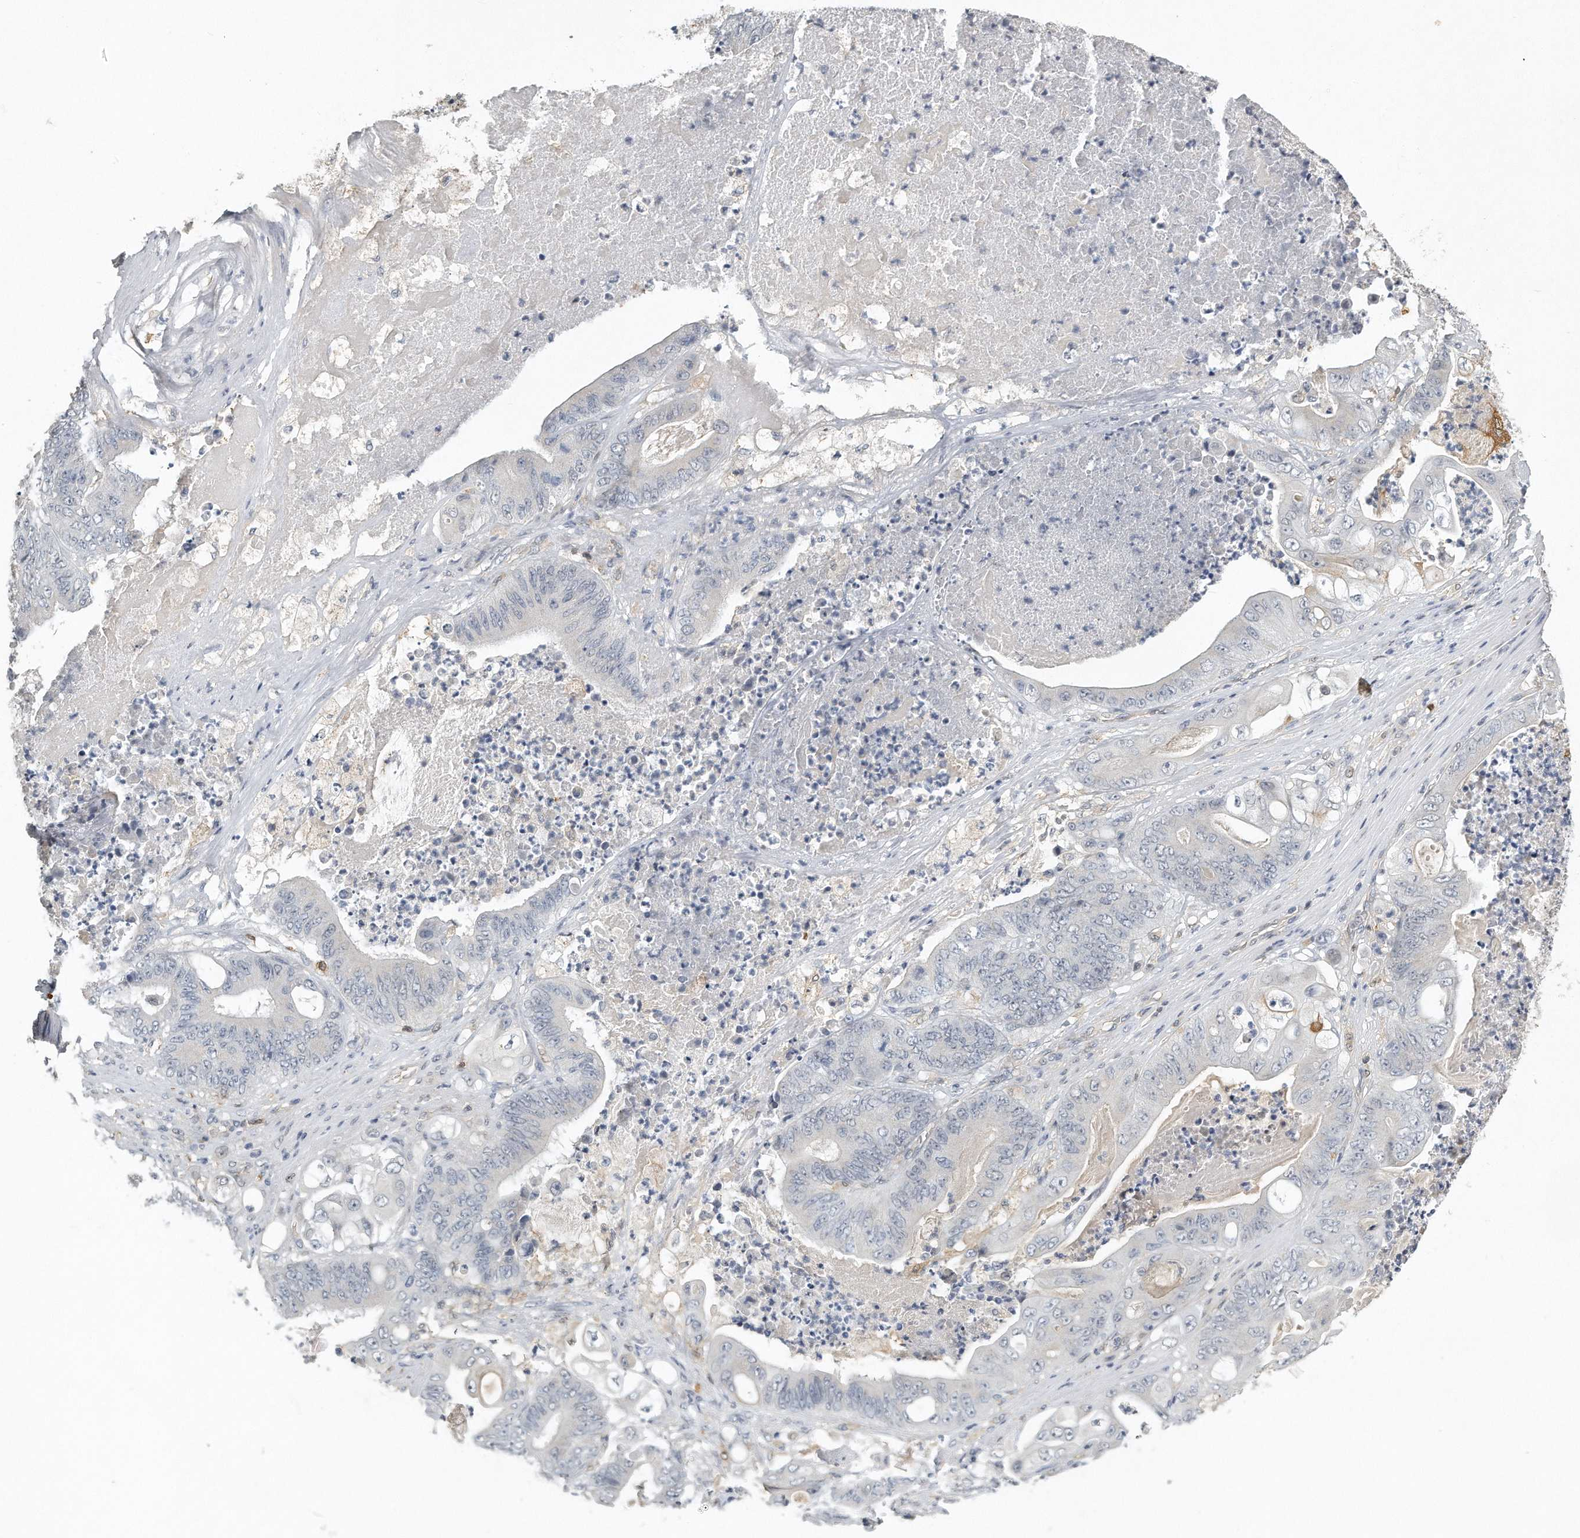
{"staining": {"intensity": "negative", "quantity": "none", "location": "none"}, "tissue": "stomach cancer", "cell_type": "Tumor cells", "image_type": "cancer", "snomed": [{"axis": "morphology", "description": "Adenocarcinoma, NOS"}, {"axis": "topography", "description": "Stomach"}], "caption": "Micrograph shows no protein staining in tumor cells of adenocarcinoma (stomach) tissue.", "gene": "CAMK1", "patient": {"sex": "female", "age": 73}}